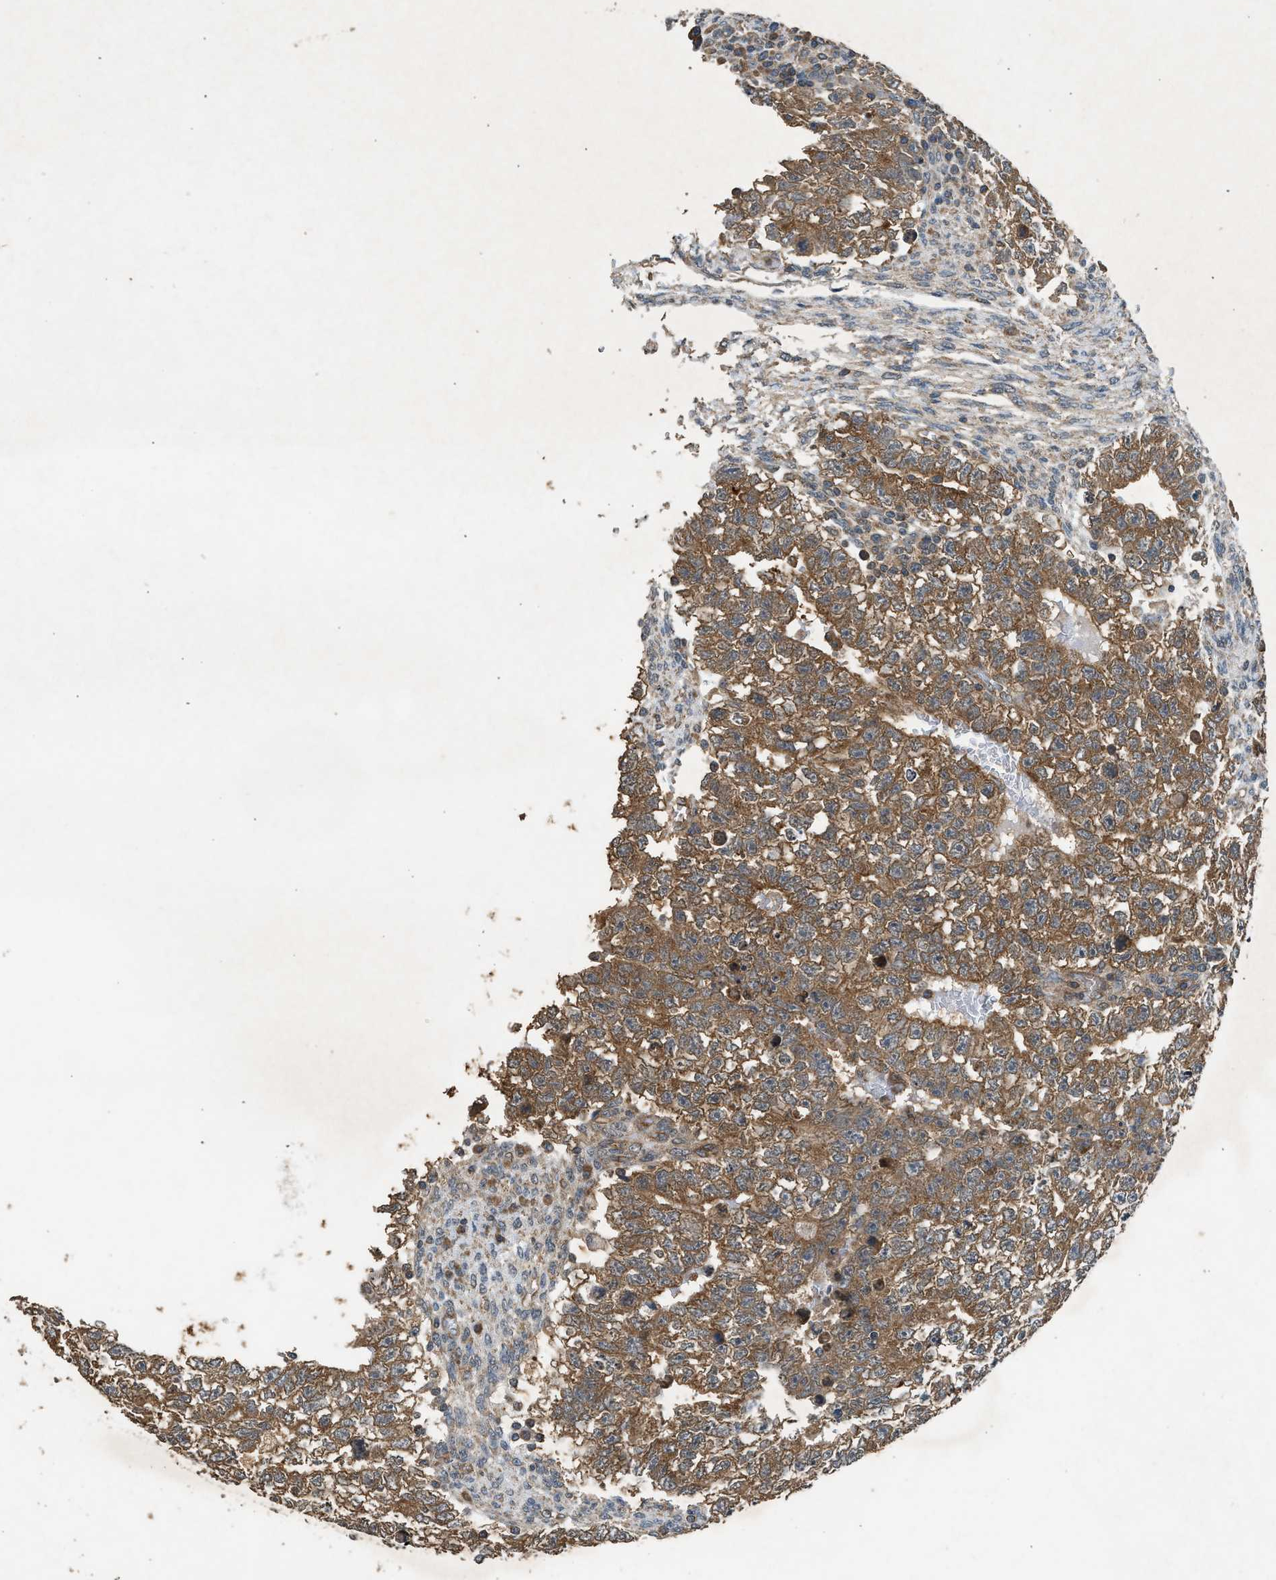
{"staining": {"intensity": "moderate", "quantity": ">75%", "location": "cytoplasmic/membranous"}, "tissue": "testis cancer", "cell_type": "Tumor cells", "image_type": "cancer", "snomed": [{"axis": "morphology", "description": "Carcinoma, Embryonal, NOS"}, {"axis": "topography", "description": "Testis"}], "caption": "Approximately >75% of tumor cells in human embryonal carcinoma (testis) display moderate cytoplasmic/membranous protein staining as visualized by brown immunohistochemical staining.", "gene": "HIP1R", "patient": {"sex": "male", "age": 28}}